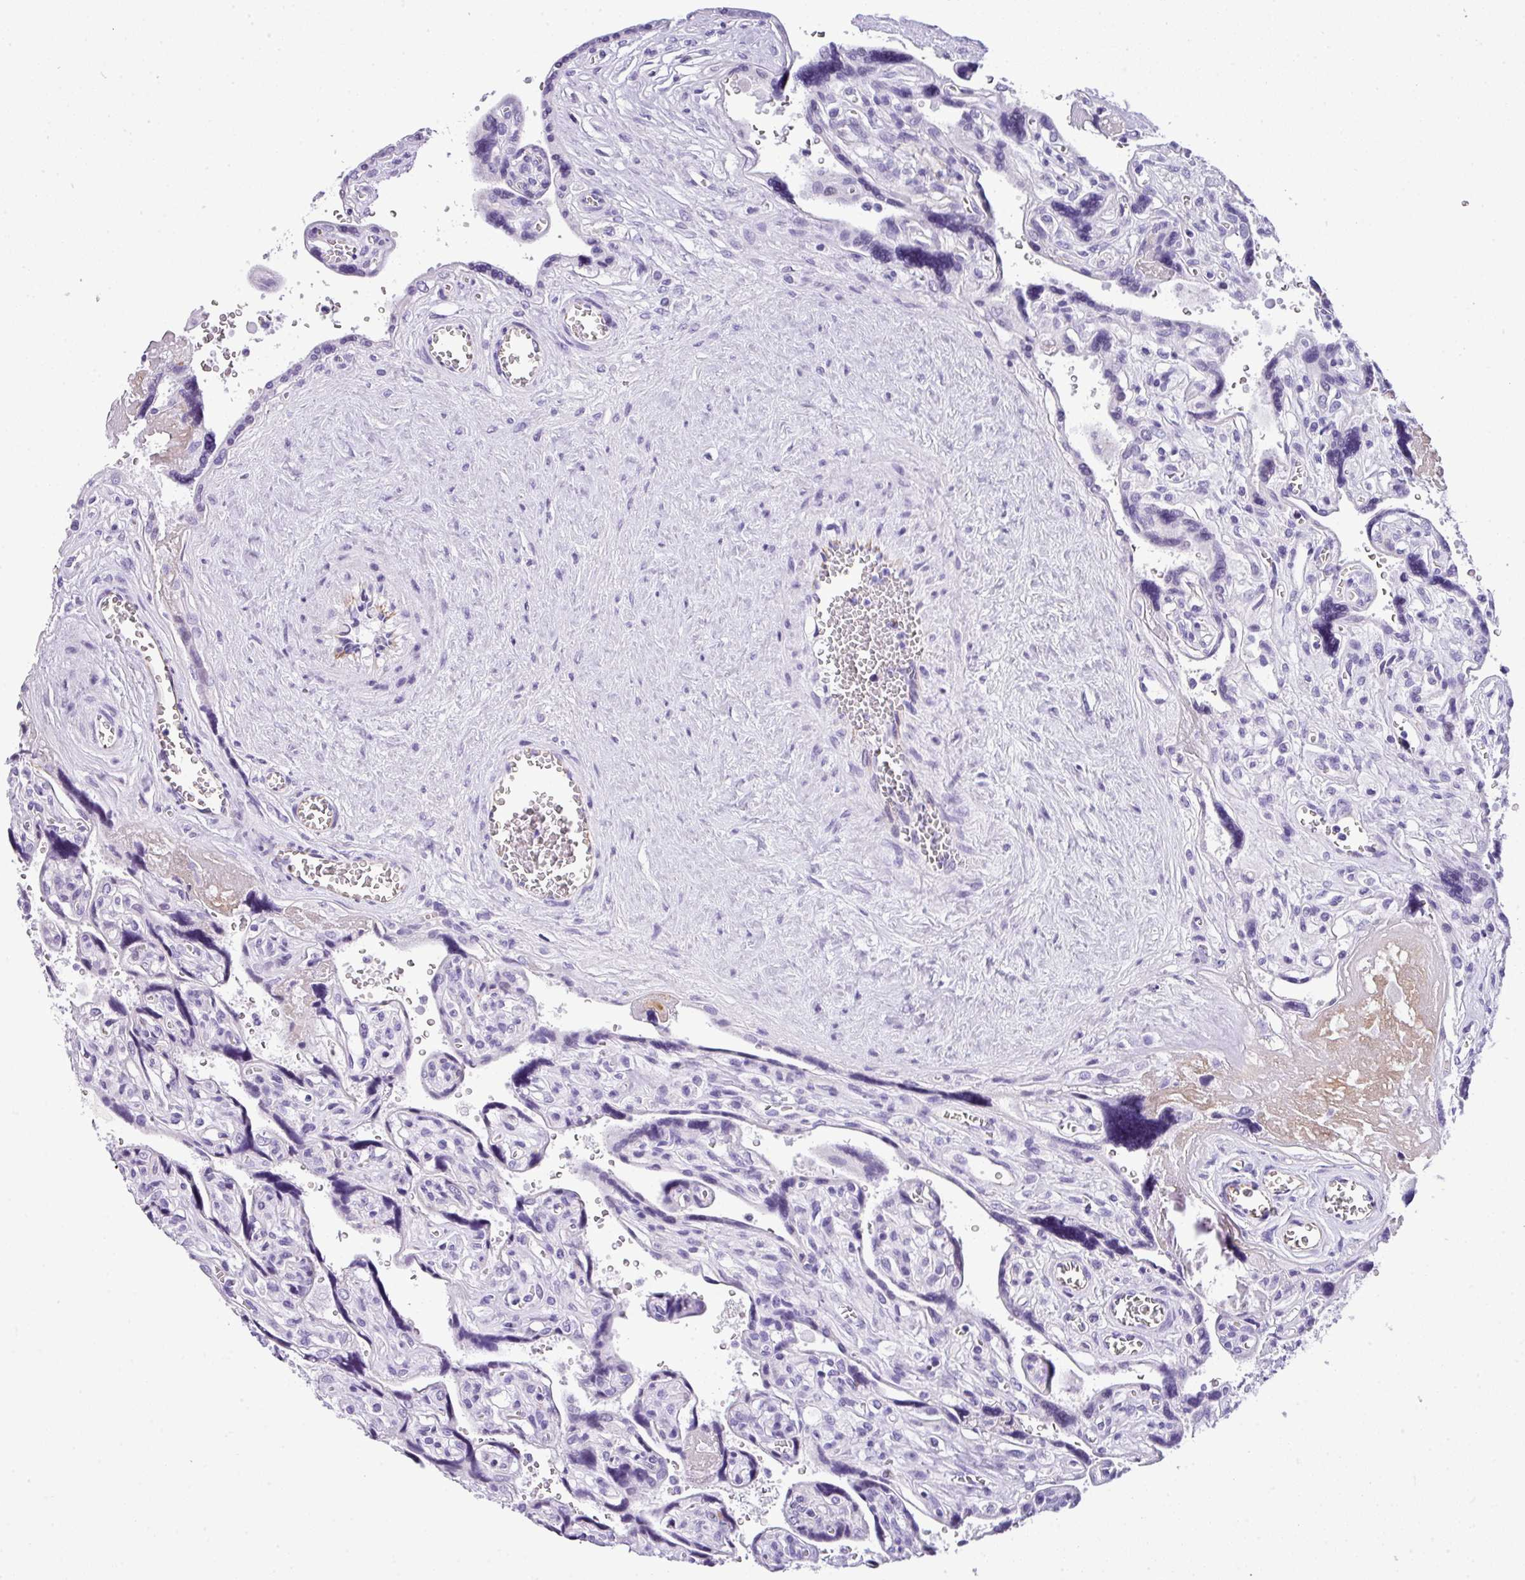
{"staining": {"intensity": "negative", "quantity": "none", "location": "none"}, "tissue": "placenta", "cell_type": "Decidual cells", "image_type": "normal", "snomed": [{"axis": "morphology", "description": "Normal tissue, NOS"}, {"axis": "topography", "description": "Placenta"}], "caption": "An immunohistochemistry (IHC) histopathology image of unremarkable placenta is shown. There is no staining in decidual cells of placenta.", "gene": "MUC21", "patient": {"sex": "female", "age": 39}}